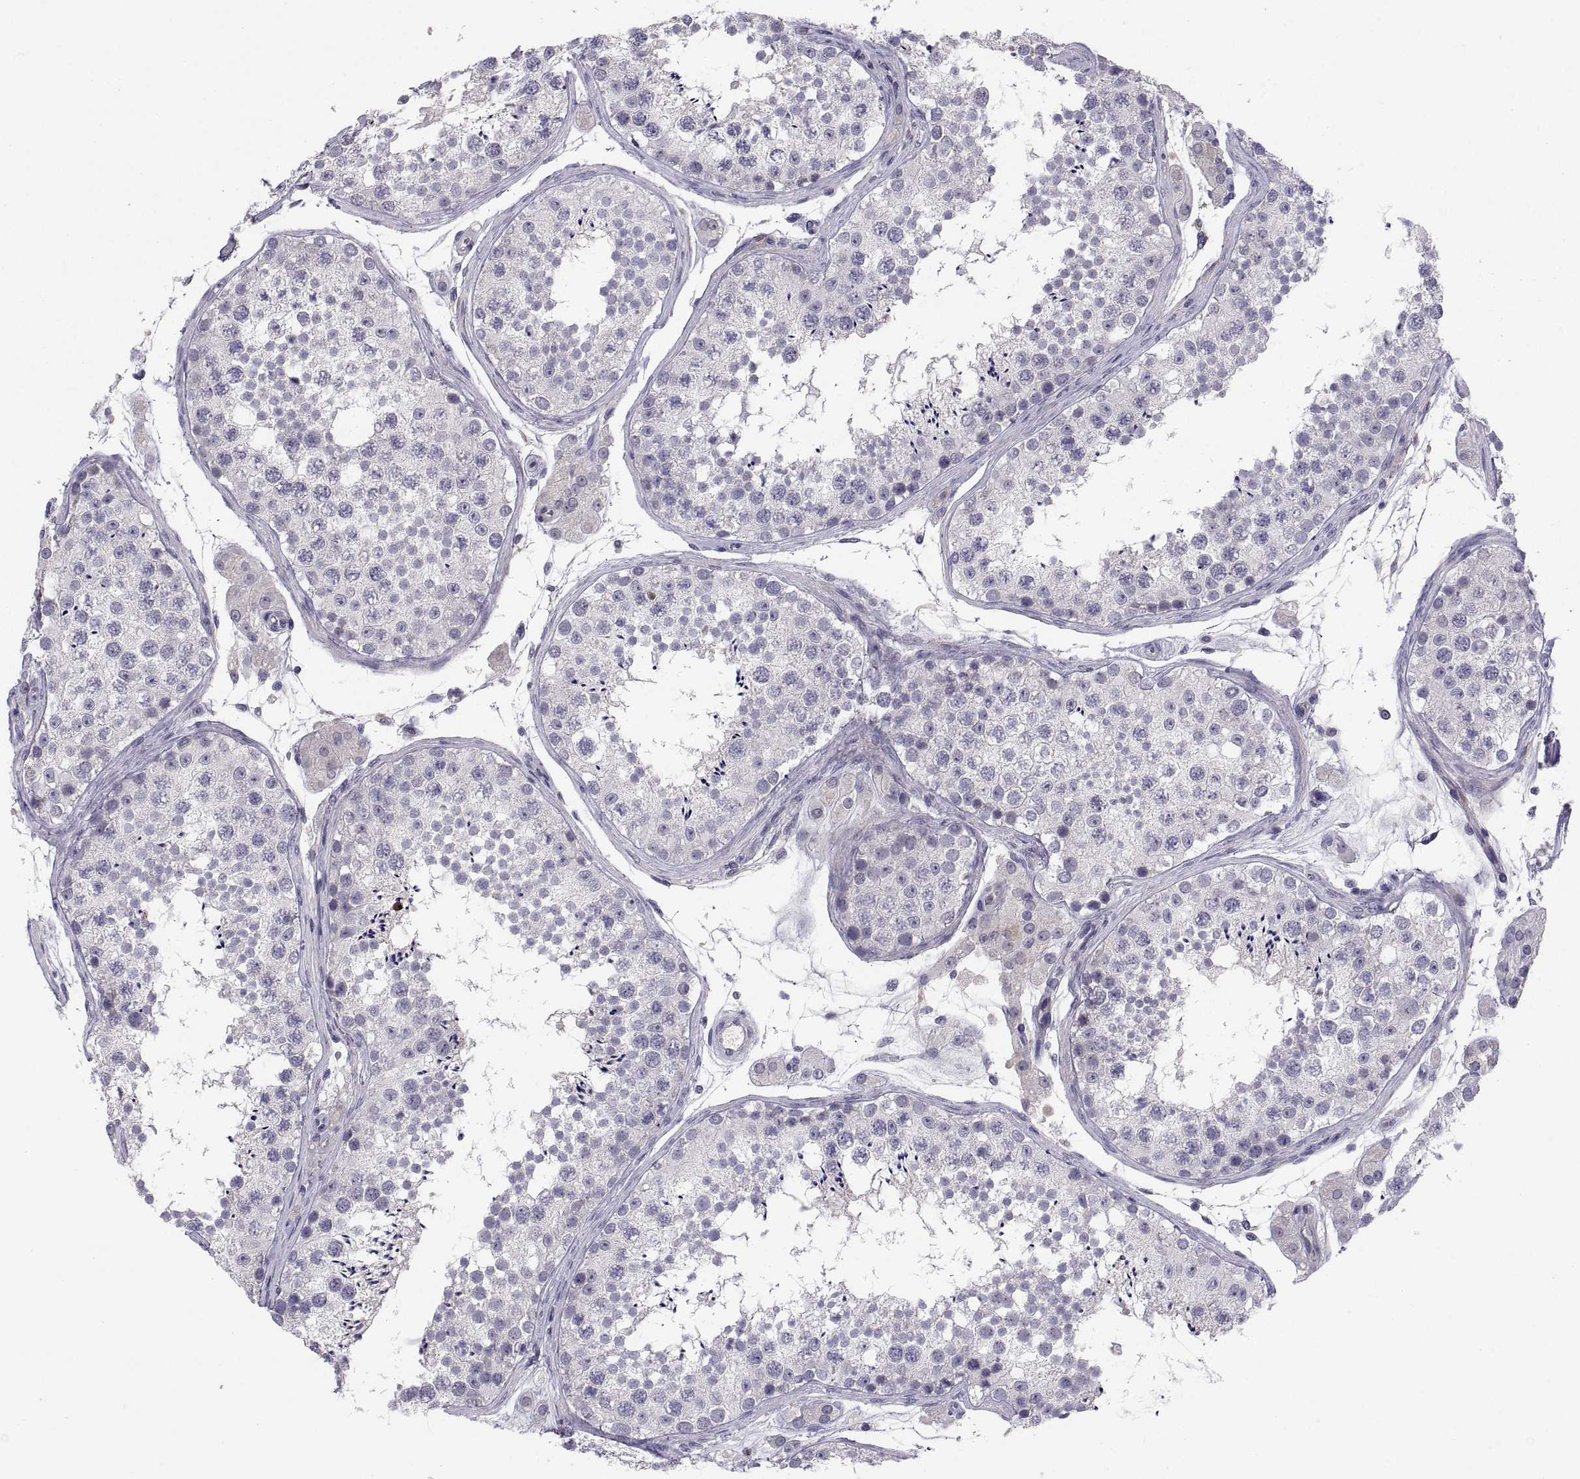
{"staining": {"intensity": "negative", "quantity": "none", "location": "none"}, "tissue": "testis", "cell_type": "Cells in seminiferous ducts", "image_type": "normal", "snomed": [{"axis": "morphology", "description": "Normal tissue, NOS"}, {"axis": "topography", "description": "Testis"}], "caption": "A photomicrograph of testis stained for a protein shows no brown staining in cells in seminiferous ducts.", "gene": "PKP1", "patient": {"sex": "male", "age": 41}}